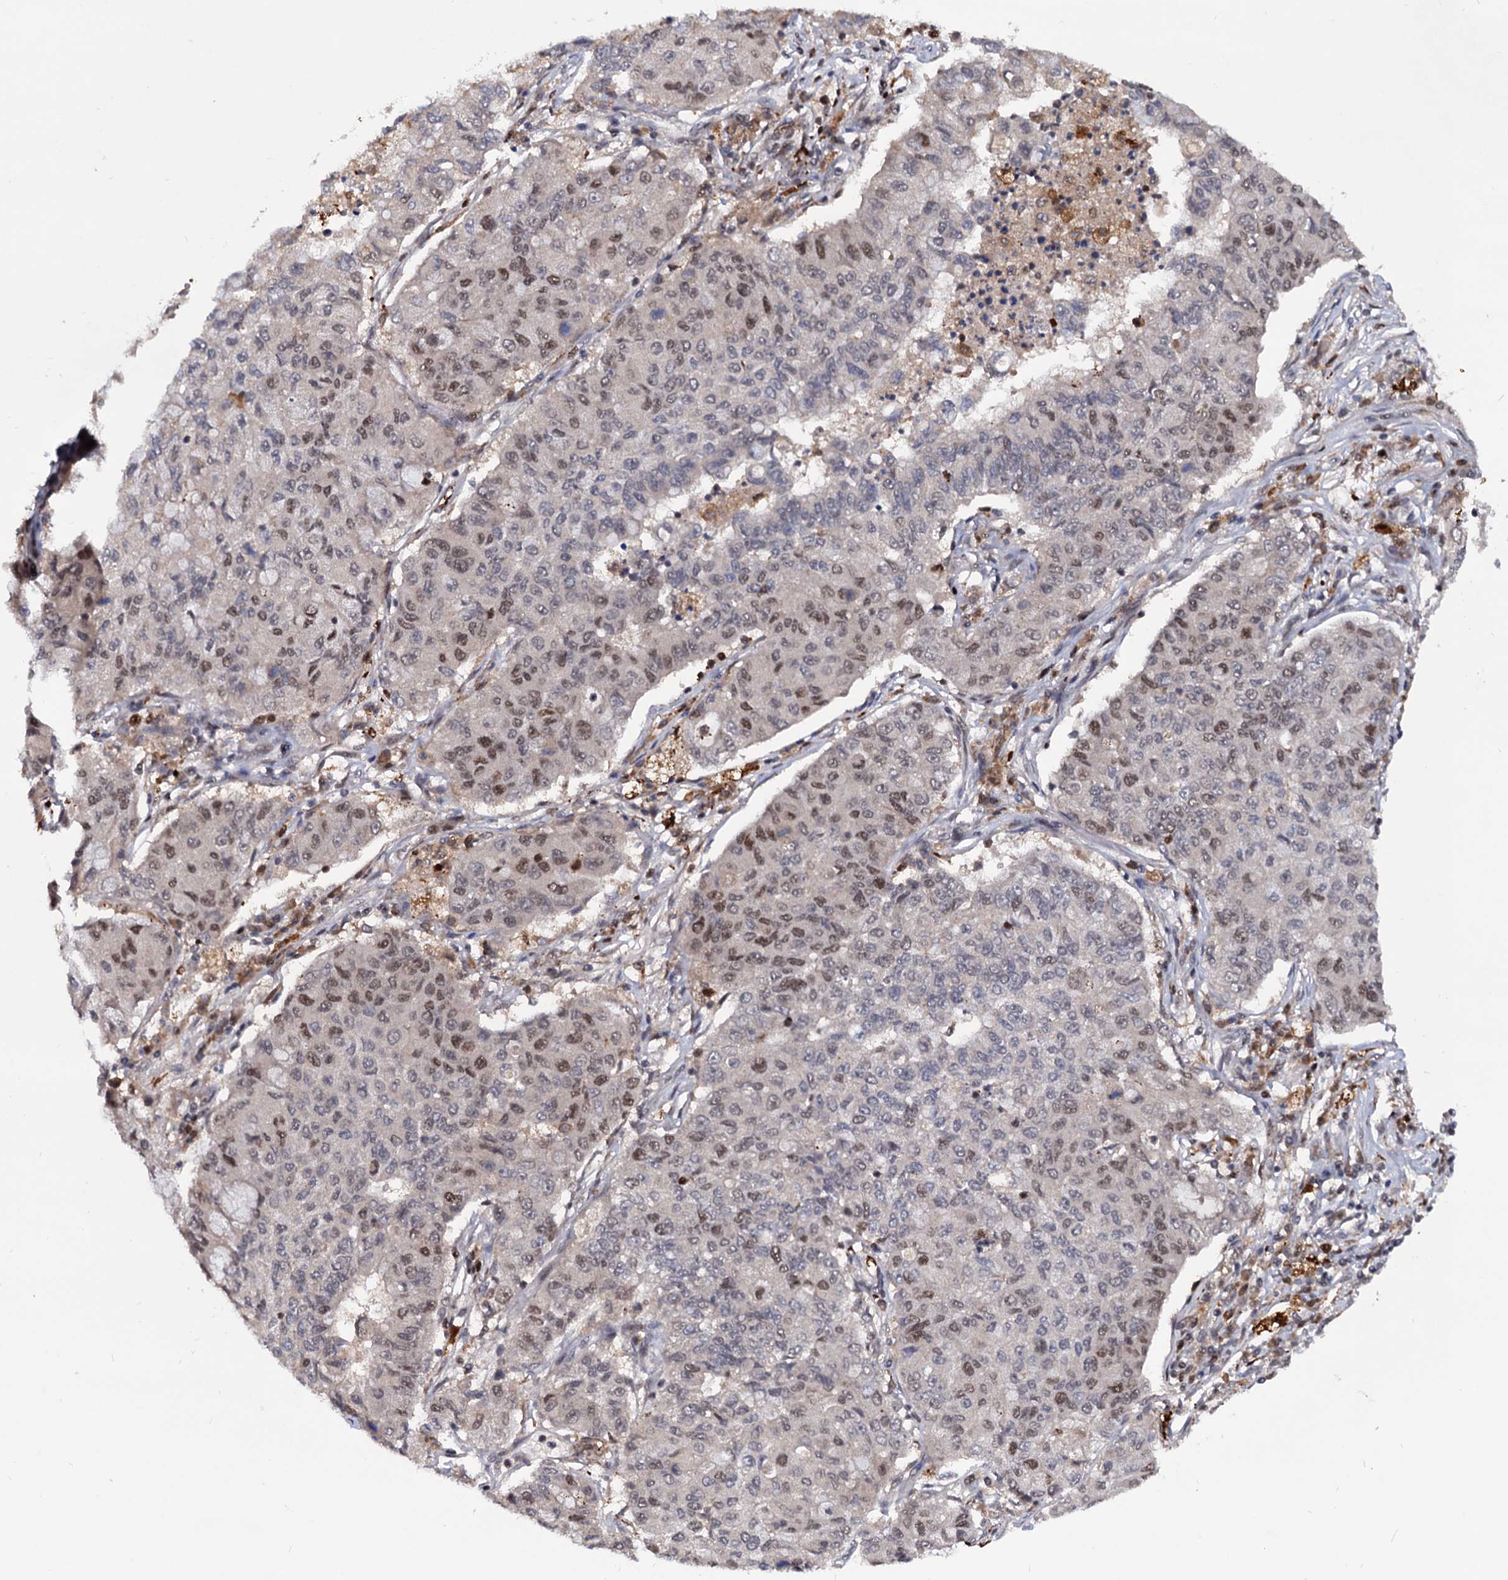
{"staining": {"intensity": "moderate", "quantity": "25%-75%", "location": "nuclear"}, "tissue": "lung cancer", "cell_type": "Tumor cells", "image_type": "cancer", "snomed": [{"axis": "morphology", "description": "Squamous cell carcinoma, NOS"}, {"axis": "topography", "description": "Lung"}], "caption": "Squamous cell carcinoma (lung) was stained to show a protein in brown. There is medium levels of moderate nuclear staining in about 25%-75% of tumor cells. (Brightfield microscopy of DAB IHC at high magnification).", "gene": "RNASEH2B", "patient": {"sex": "male", "age": 74}}